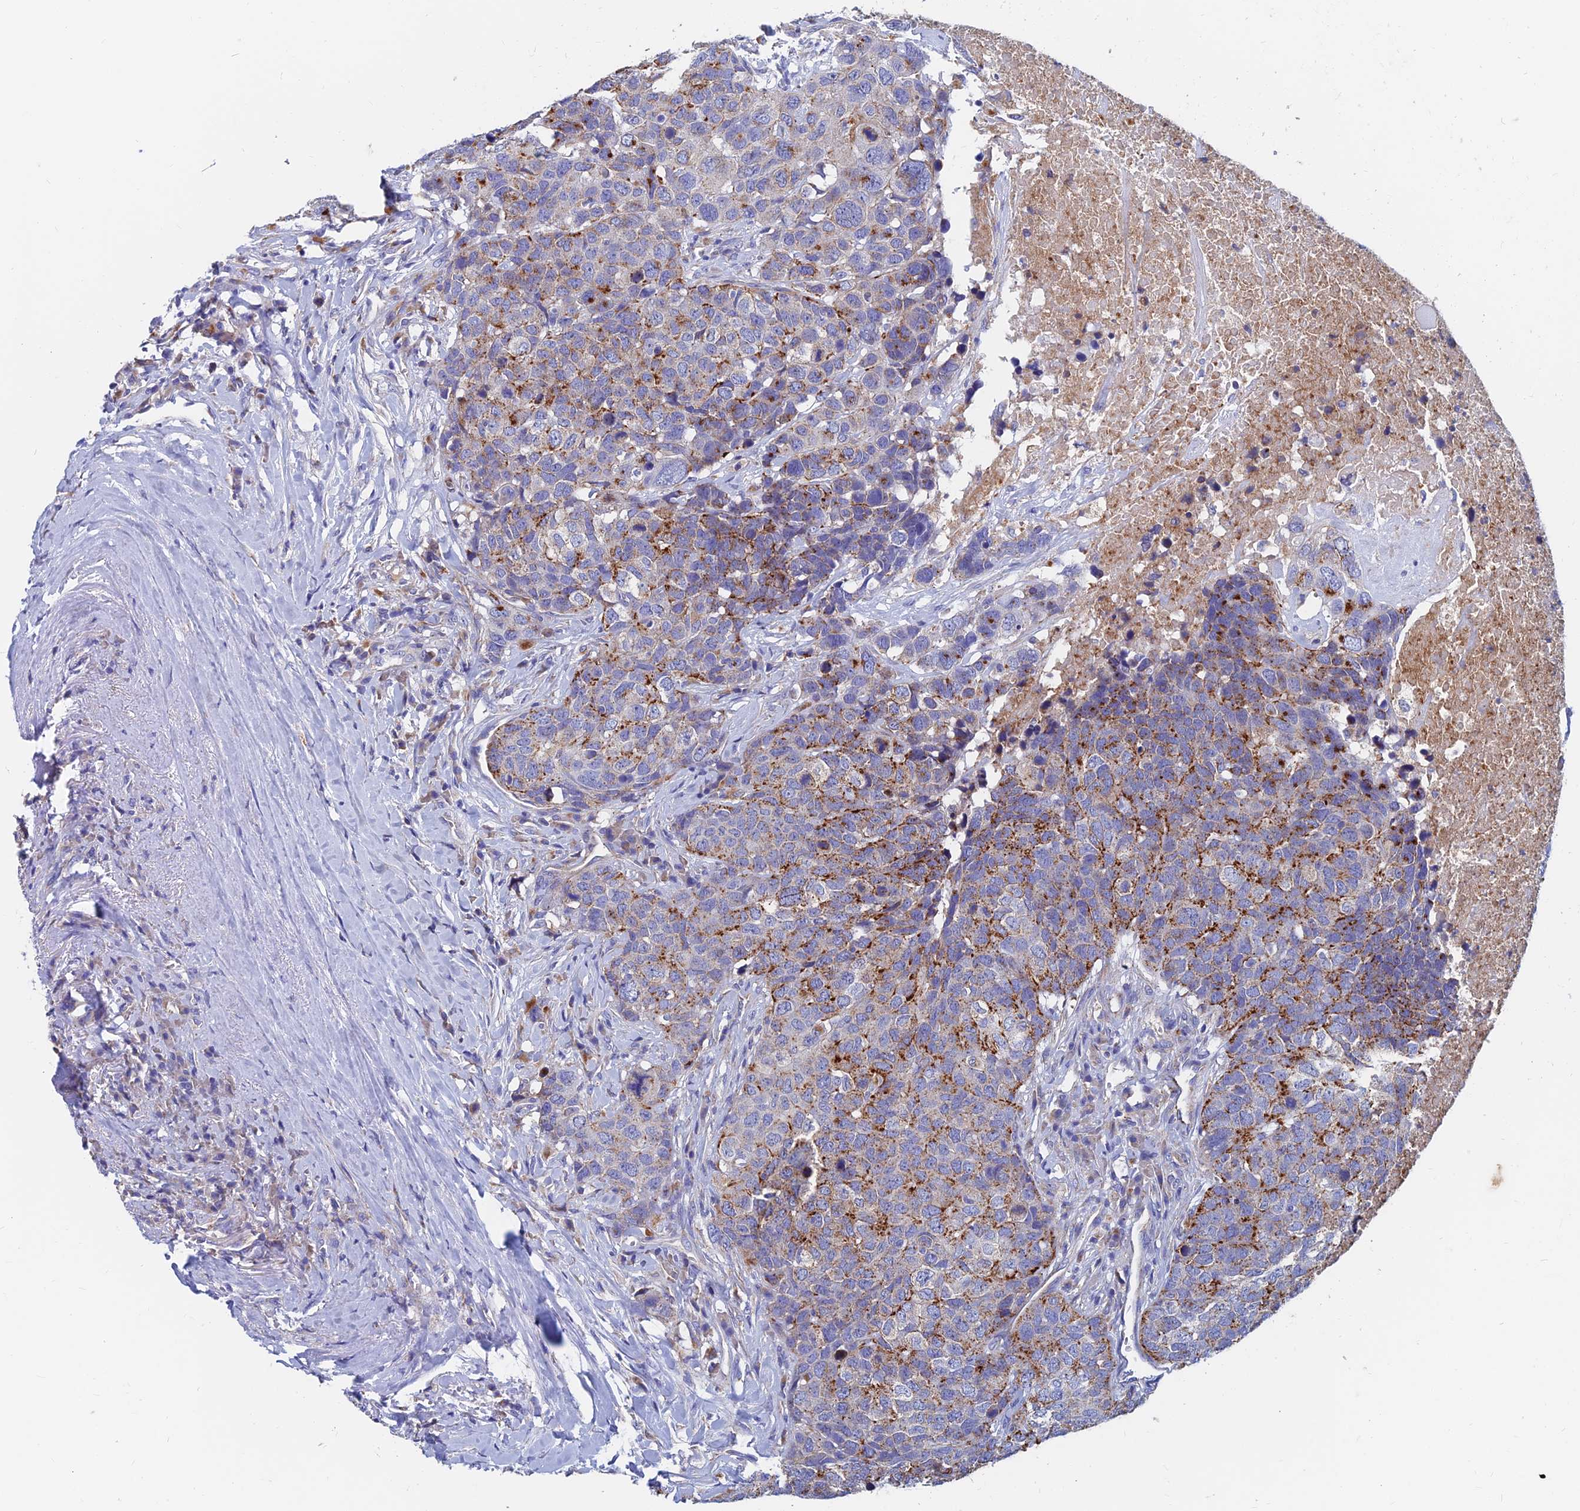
{"staining": {"intensity": "moderate", "quantity": ">75%", "location": "cytoplasmic/membranous"}, "tissue": "head and neck cancer", "cell_type": "Tumor cells", "image_type": "cancer", "snomed": [{"axis": "morphology", "description": "Squamous cell carcinoma, NOS"}, {"axis": "topography", "description": "Head-Neck"}], "caption": "A histopathology image of squamous cell carcinoma (head and neck) stained for a protein shows moderate cytoplasmic/membranous brown staining in tumor cells.", "gene": "SPNS1", "patient": {"sex": "male", "age": 66}}